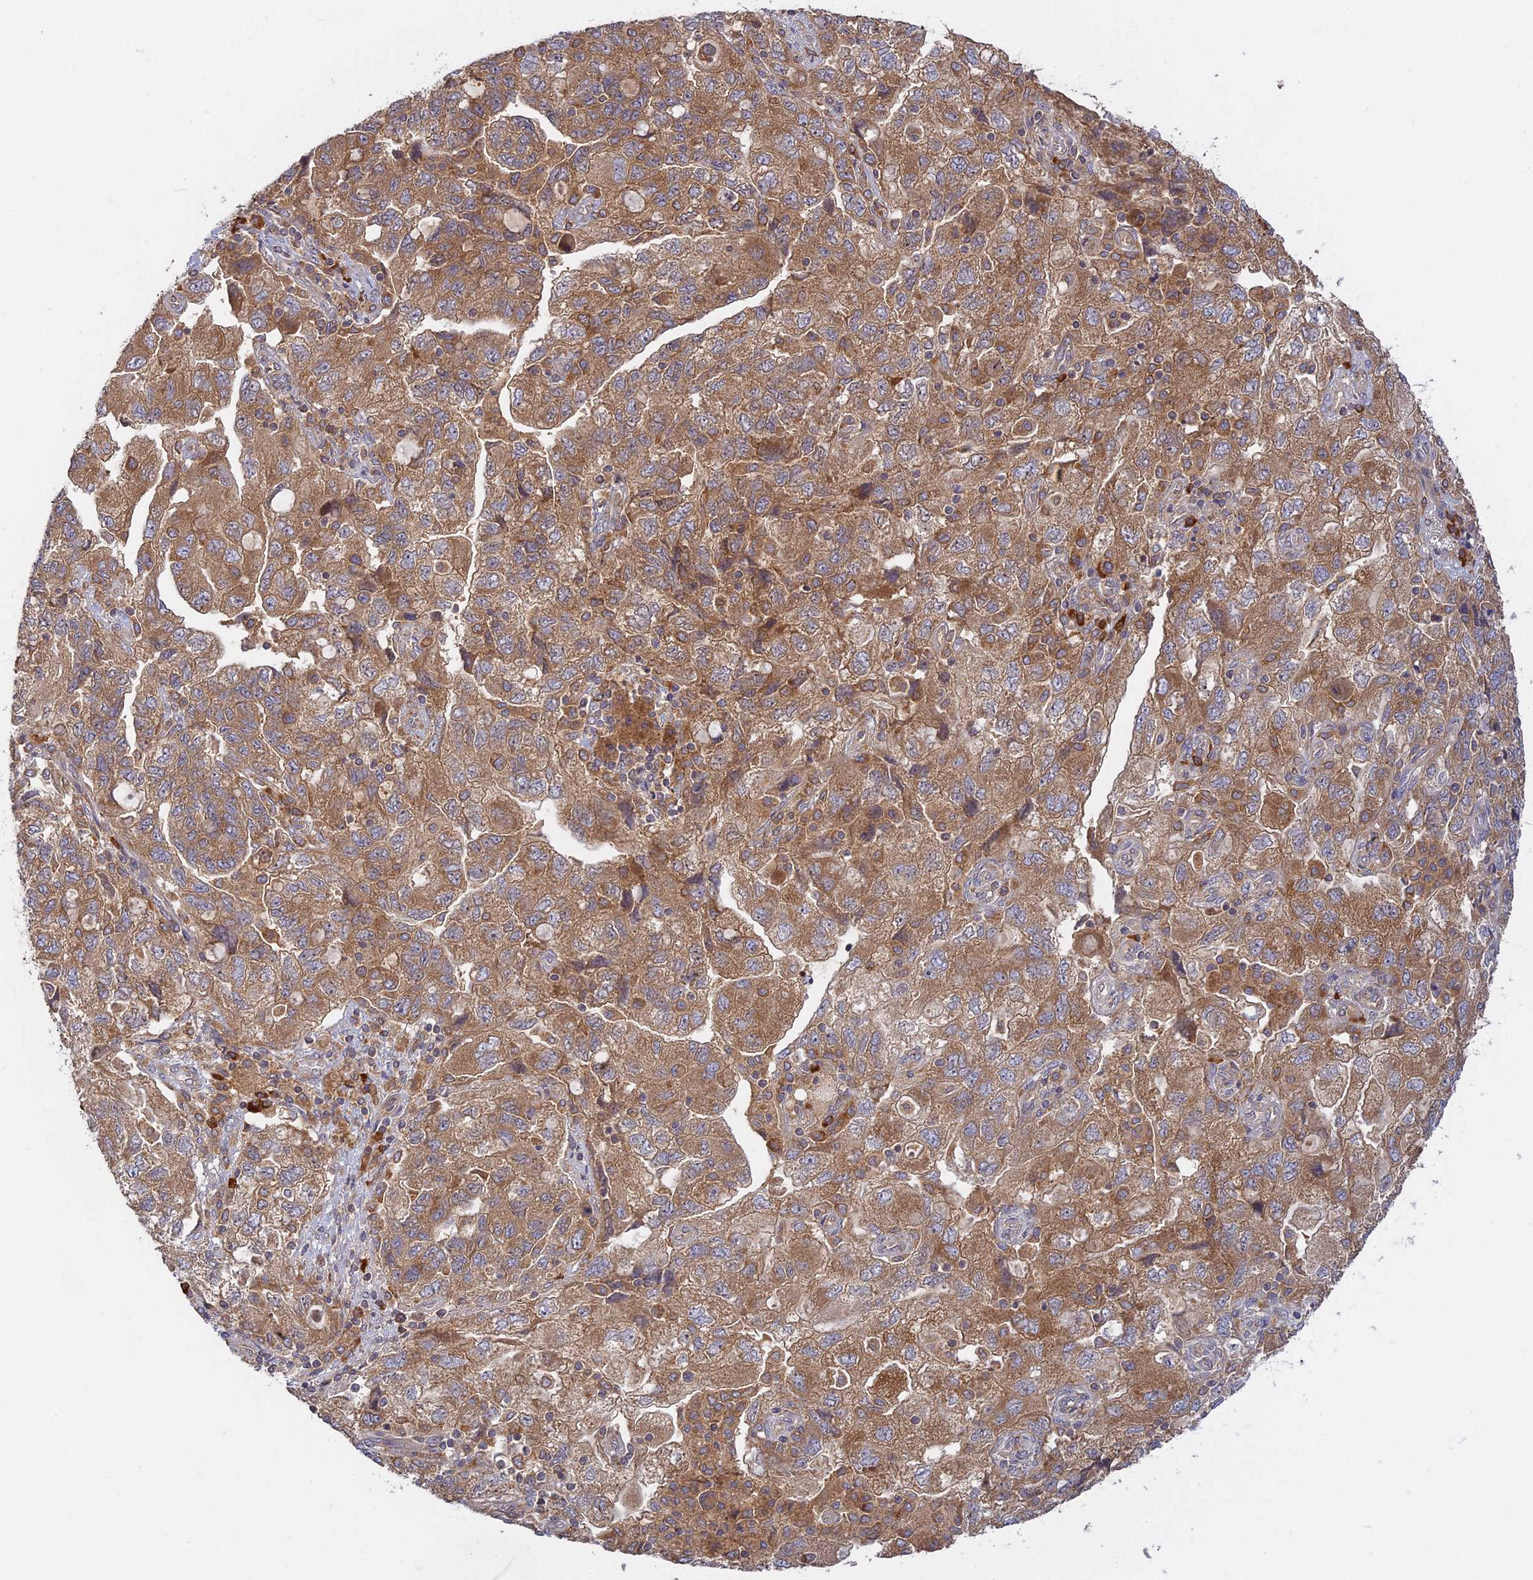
{"staining": {"intensity": "moderate", "quantity": ">75%", "location": "cytoplasmic/membranous"}, "tissue": "ovarian cancer", "cell_type": "Tumor cells", "image_type": "cancer", "snomed": [{"axis": "morphology", "description": "Carcinoma, NOS"}, {"axis": "morphology", "description": "Cystadenocarcinoma, serous, NOS"}, {"axis": "topography", "description": "Ovary"}], "caption": "Brown immunohistochemical staining in ovarian cancer (serous cystadenocarcinoma) demonstrates moderate cytoplasmic/membranous staining in approximately >75% of tumor cells.", "gene": "TMEM208", "patient": {"sex": "female", "age": 69}}